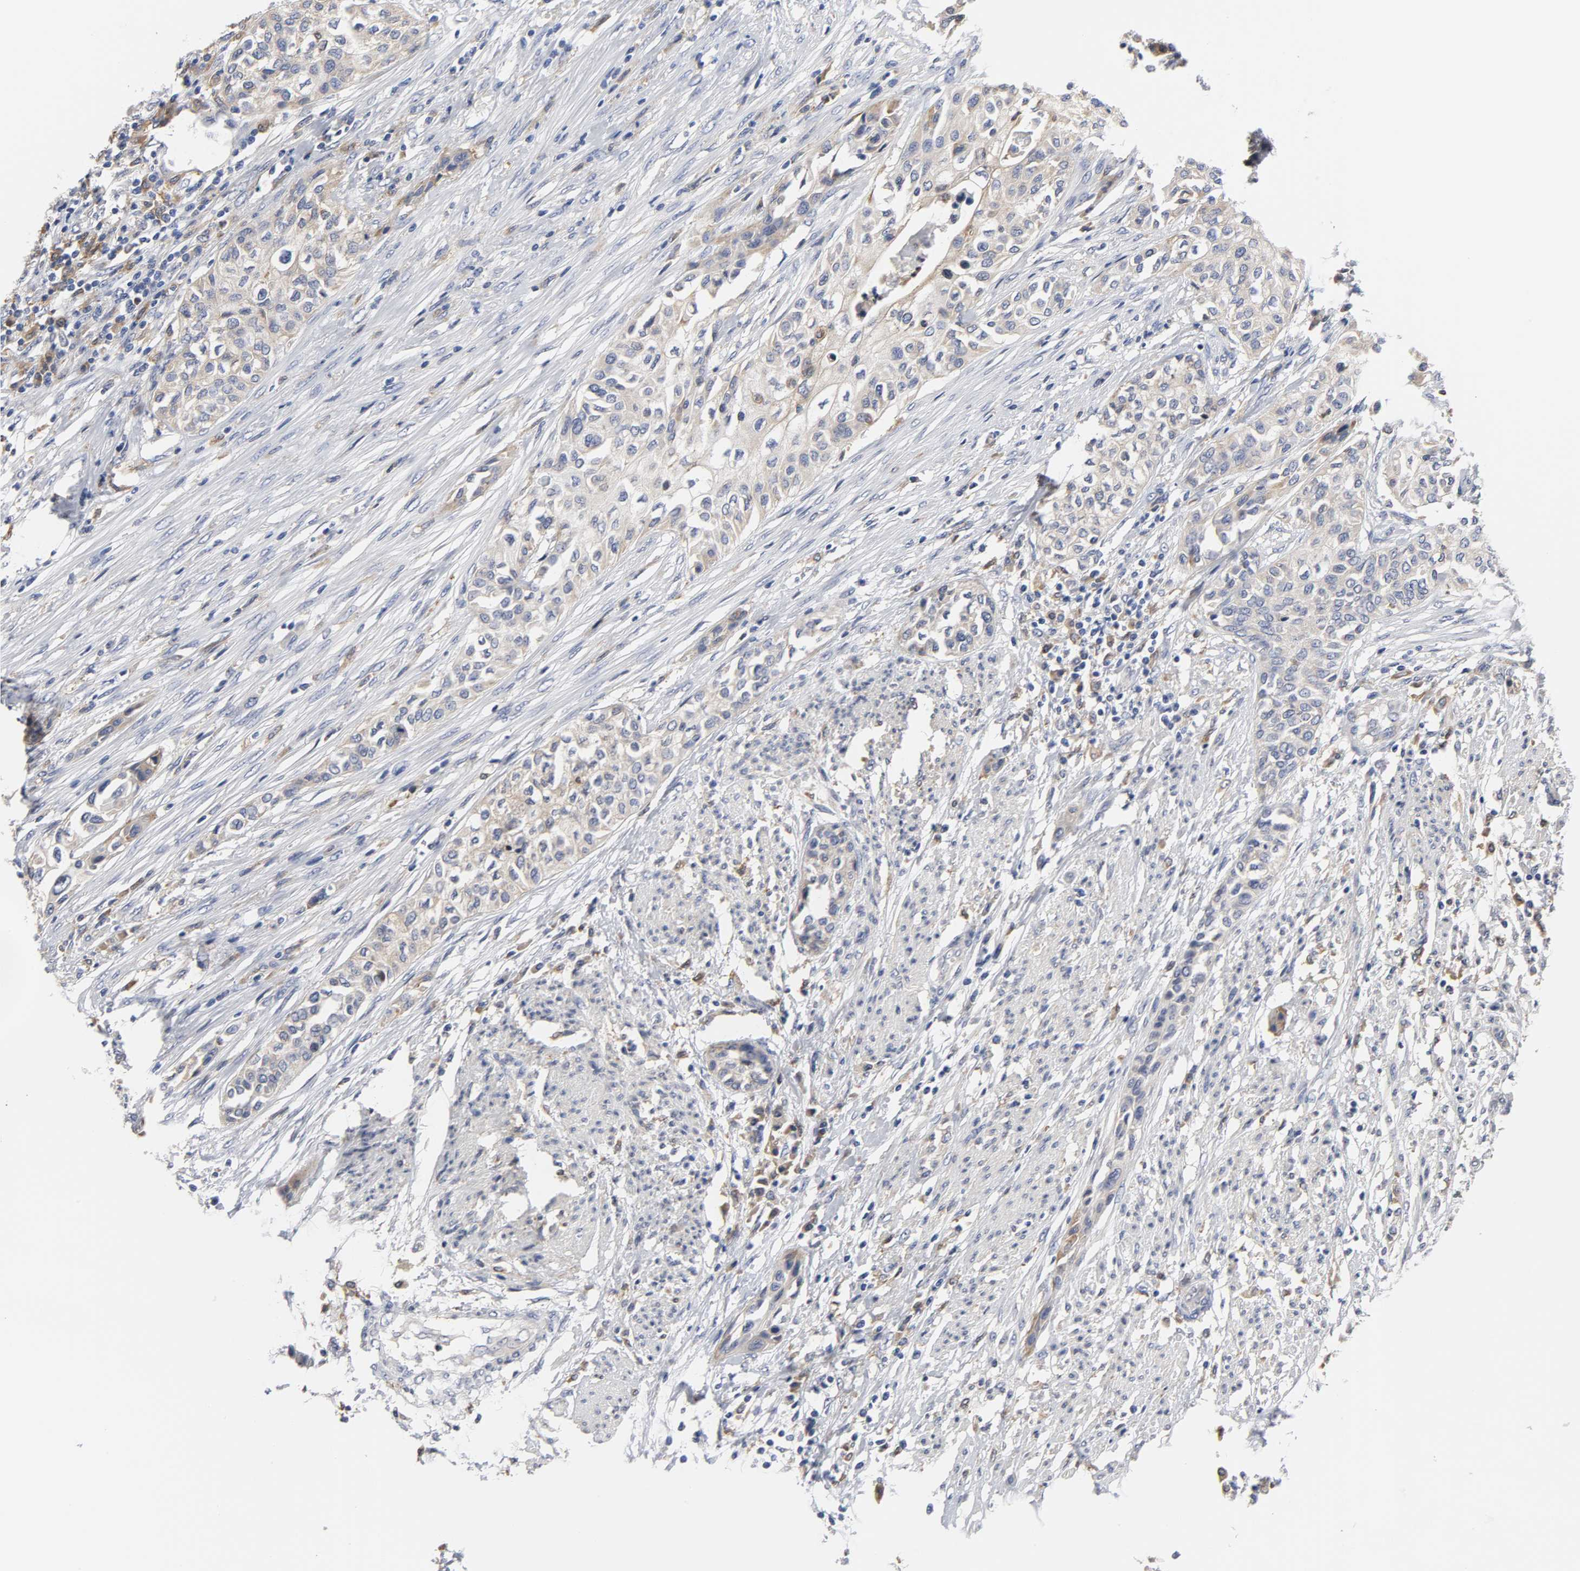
{"staining": {"intensity": "weak", "quantity": ">75%", "location": "cytoplasmic/membranous"}, "tissue": "urothelial cancer", "cell_type": "Tumor cells", "image_type": "cancer", "snomed": [{"axis": "morphology", "description": "Urothelial carcinoma, High grade"}, {"axis": "topography", "description": "Urinary bladder"}], "caption": "Immunohistochemical staining of urothelial cancer reveals low levels of weak cytoplasmic/membranous protein staining in about >75% of tumor cells. (Brightfield microscopy of DAB IHC at high magnification).", "gene": "HCK", "patient": {"sex": "male", "age": 74}}